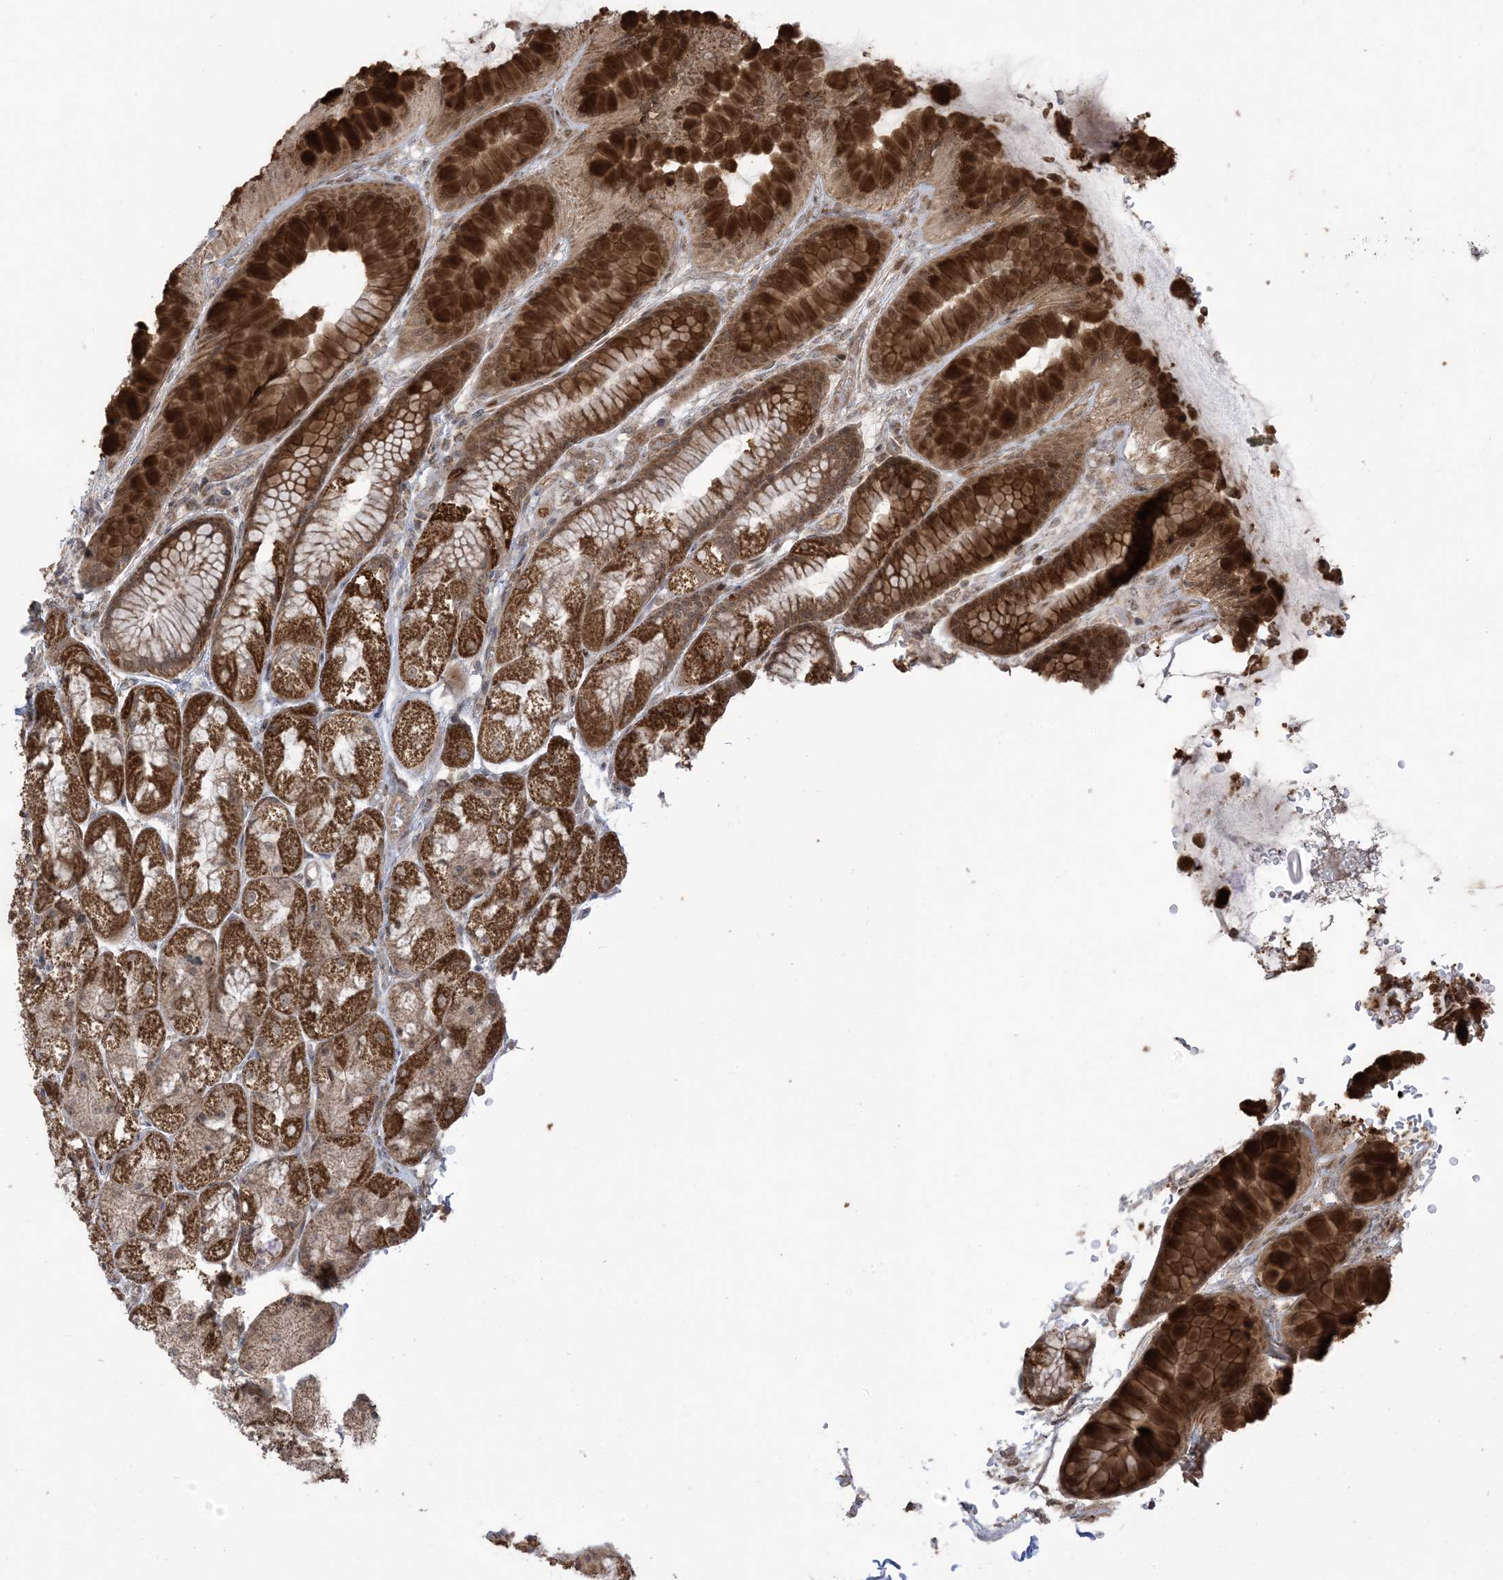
{"staining": {"intensity": "strong", "quantity": ">75%", "location": "cytoplasmic/membranous"}, "tissue": "stomach", "cell_type": "Glandular cells", "image_type": "normal", "snomed": [{"axis": "morphology", "description": "Normal tissue, NOS"}, {"axis": "topography", "description": "Stomach"}], "caption": "An immunohistochemistry photomicrograph of normal tissue is shown. Protein staining in brown labels strong cytoplasmic/membranous positivity in stomach within glandular cells.", "gene": "PHLDB2", "patient": {"sex": "male", "age": 57}}